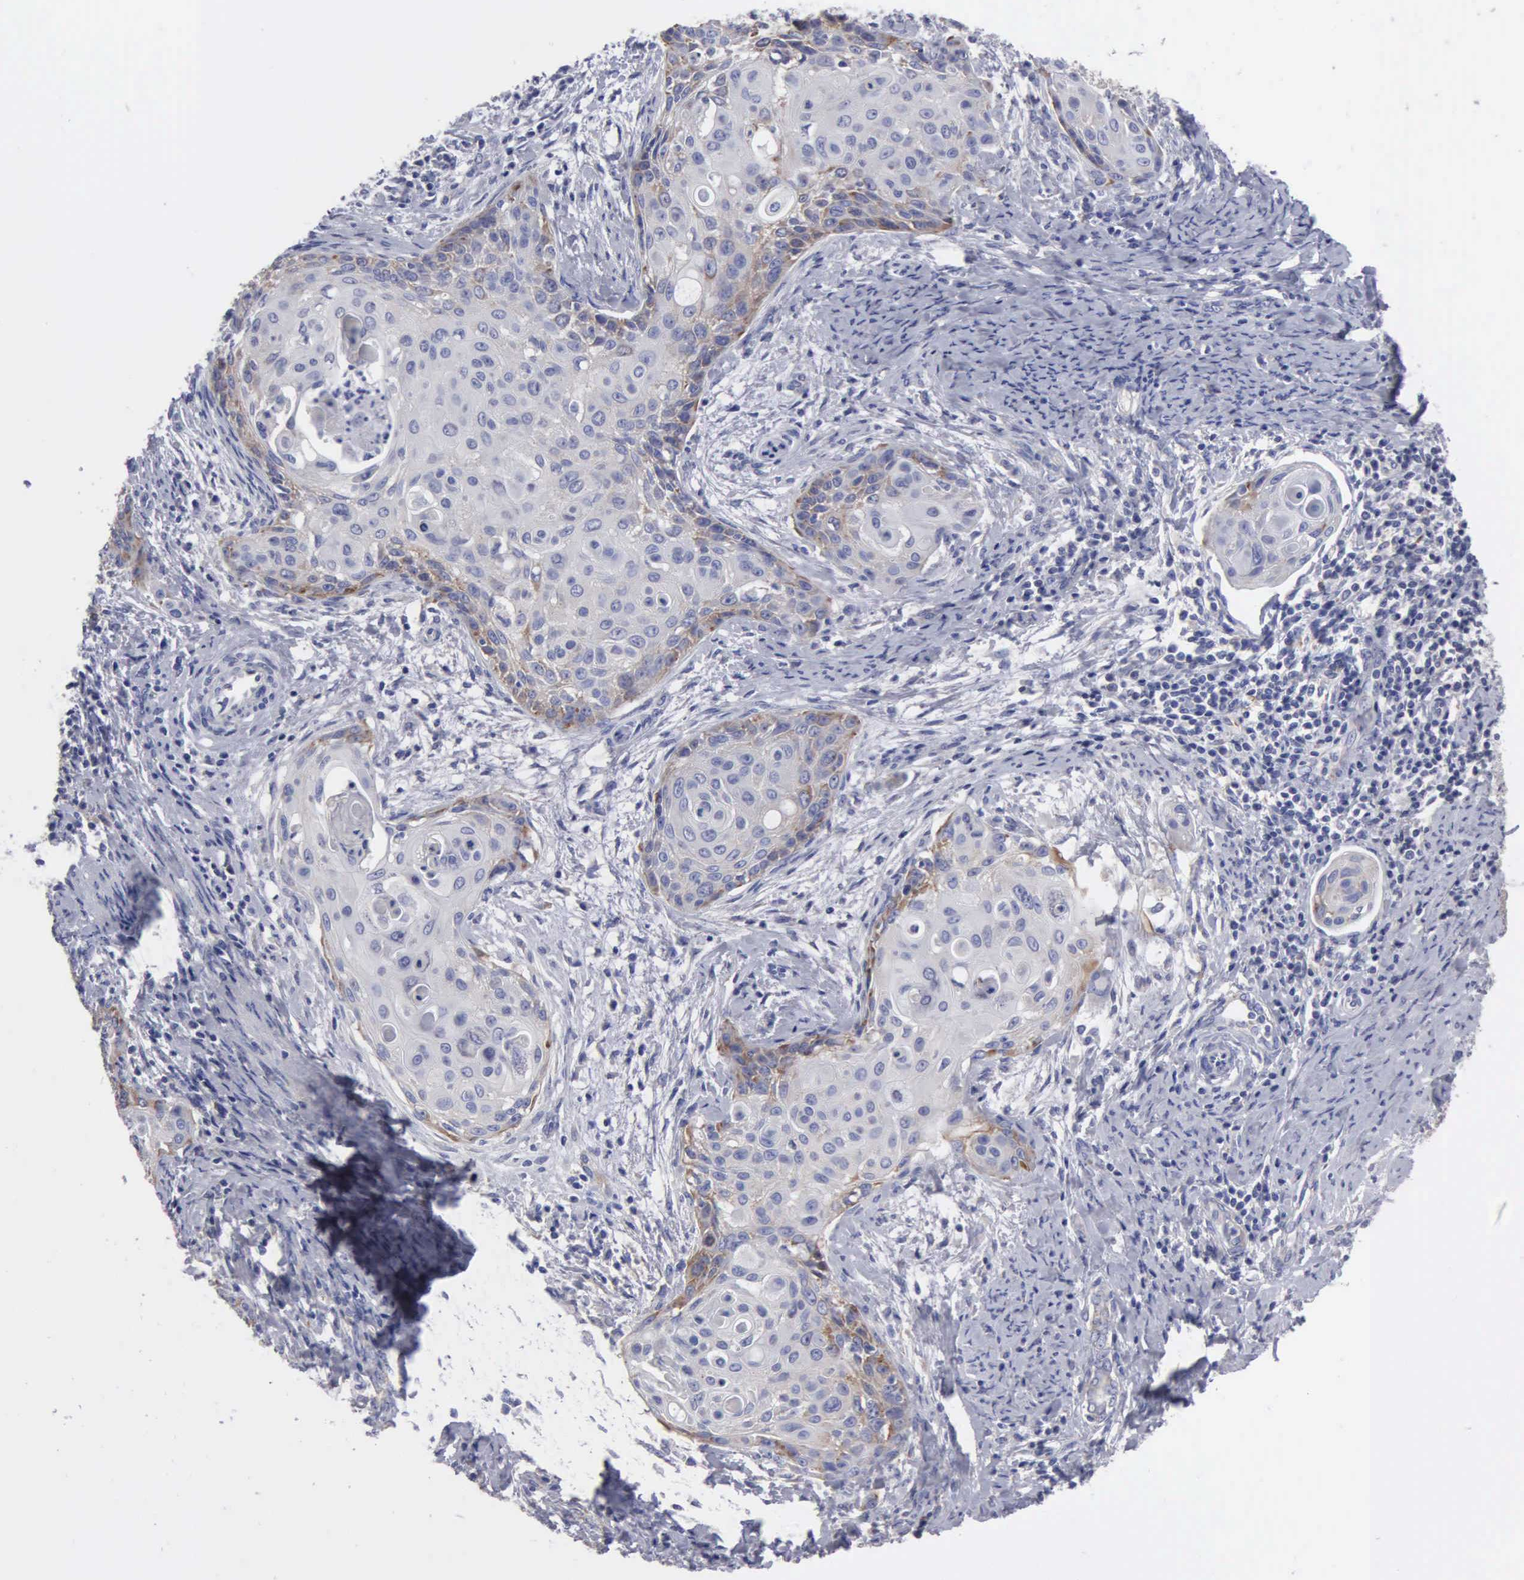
{"staining": {"intensity": "moderate", "quantity": "<25%", "location": "cytoplasmic/membranous"}, "tissue": "cervical cancer", "cell_type": "Tumor cells", "image_type": "cancer", "snomed": [{"axis": "morphology", "description": "Squamous cell carcinoma, NOS"}, {"axis": "topography", "description": "Cervix"}], "caption": "High-power microscopy captured an IHC histopathology image of squamous cell carcinoma (cervical), revealing moderate cytoplasmic/membranous expression in about <25% of tumor cells.", "gene": "TXLNG", "patient": {"sex": "female", "age": 33}}